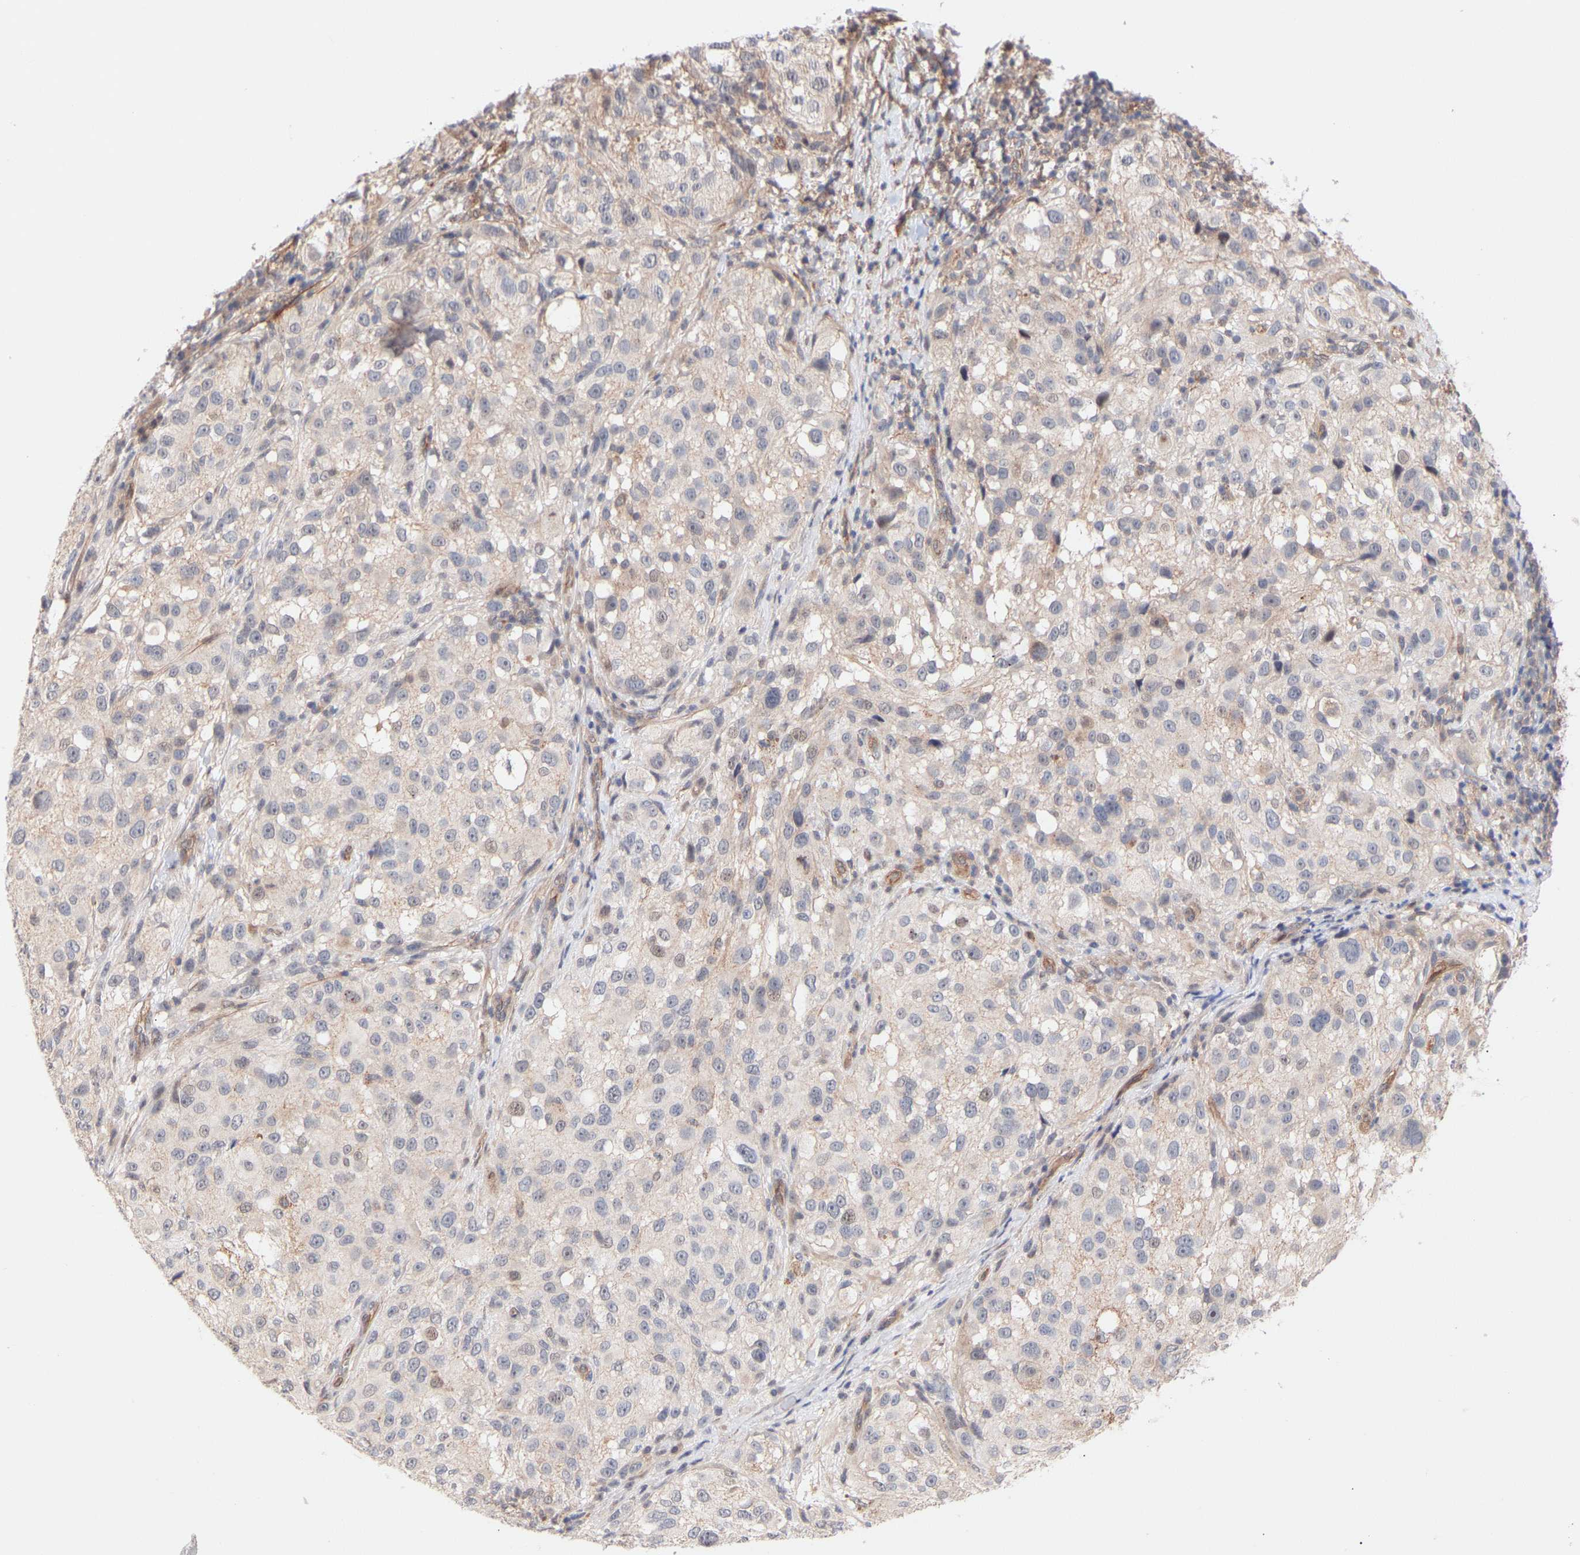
{"staining": {"intensity": "negative", "quantity": "none", "location": "none"}, "tissue": "melanoma", "cell_type": "Tumor cells", "image_type": "cancer", "snomed": [{"axis": "morphology", "description": "Necrosis, NOS"}, {"axis": "morphology", "description": "Malignant melanoma, NOS"}, {"axis": "topography", "description": "Skin"}], "caption": "DAB (3,3'-diaminobenzidine) immunohistochemical staining of malignant melanoma exhibits no significant expression in tumor cells.", "gene": "PDLIM5", "patient": {"sex": "female", "age": 87}}